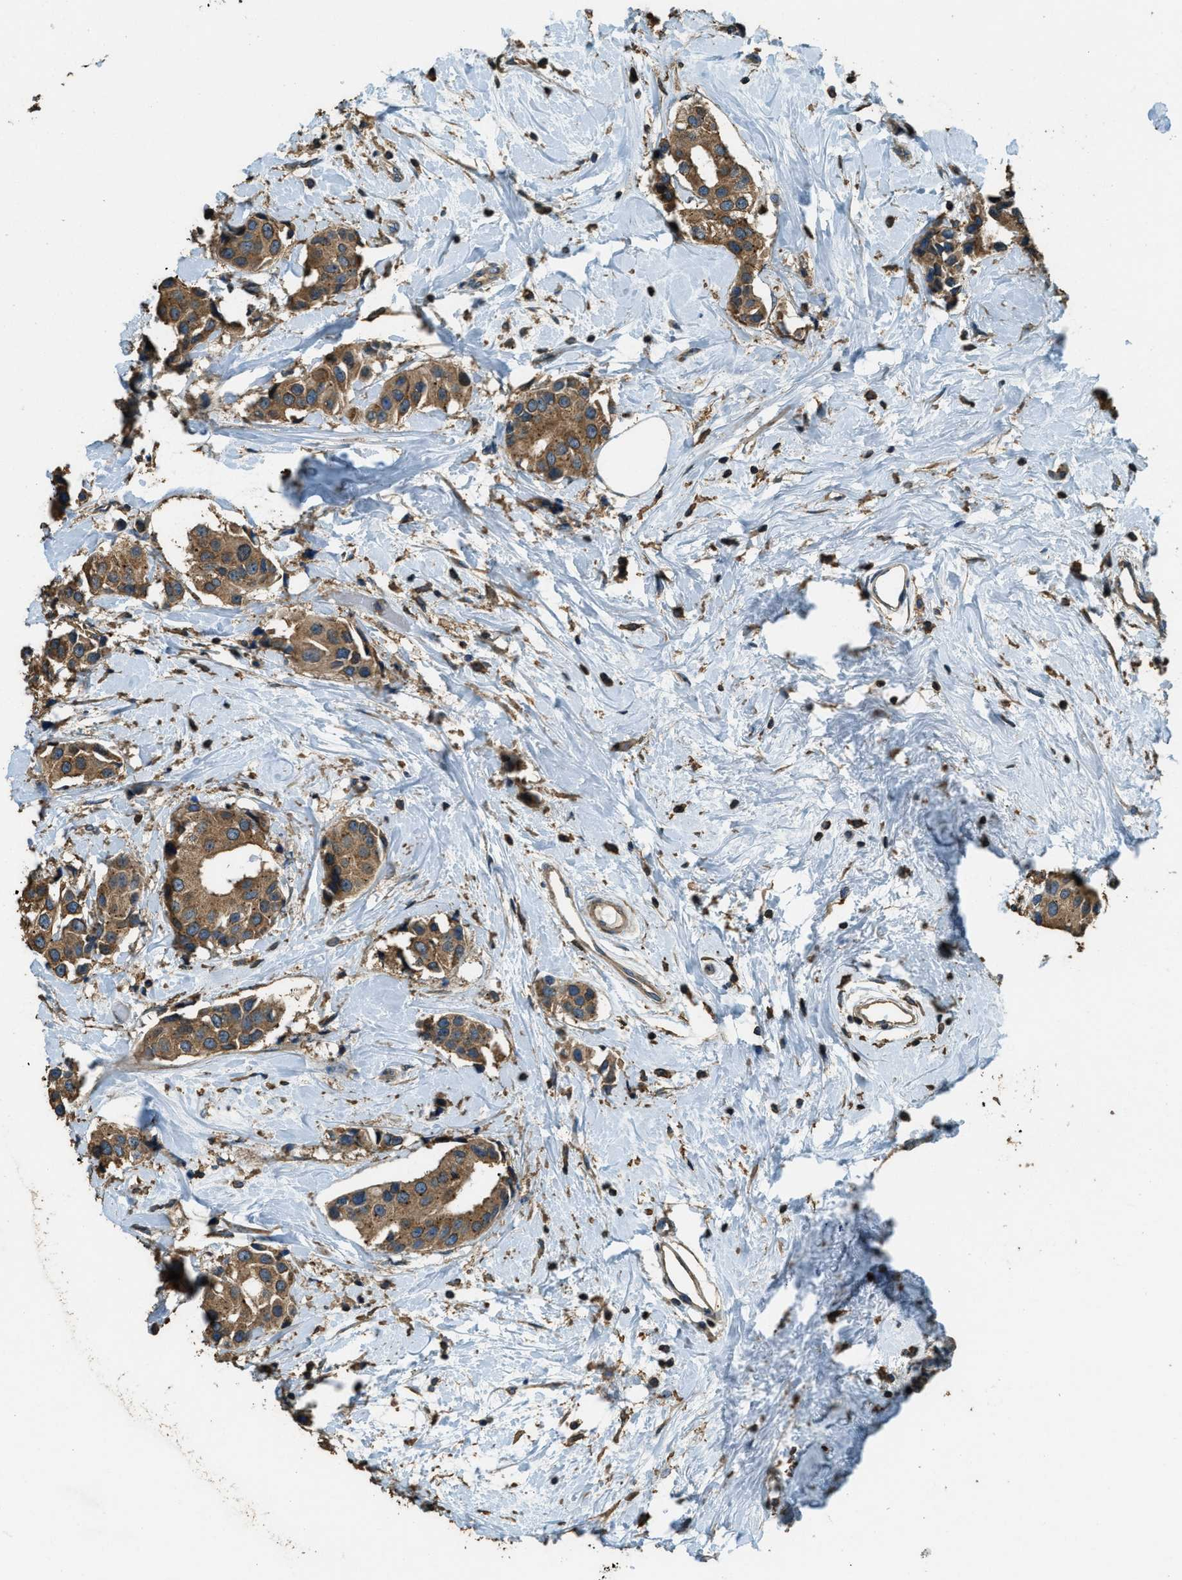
{"staining": {"intensity": "moderate", "quantity": ">75%", "location": "cytoplasmic/membranous"}, "tissue": "breast cancer", "cell_type": "Tumor cells", "image_type": "cancer", "snomed": [{"axis": "morphology", "description": "Normal tissue, NOS"}, {"axis": "morphology", "description": "Duct carcinoma"}, {"axis": "topography", "description": "Breast"}], "caption": "IHC (DAB (3,3'-diaminobenzidine)) staining of infiltrating ductal carcinoma (breast) shows moderate cytoplasmic/membranous protein staining in approximately >75% of tumor cells. The protein of interest is shown in brown color, while the nuclei are stained blue.", "gene": "ERGIC1", "patient": {"sex": "female", "age": 39}}